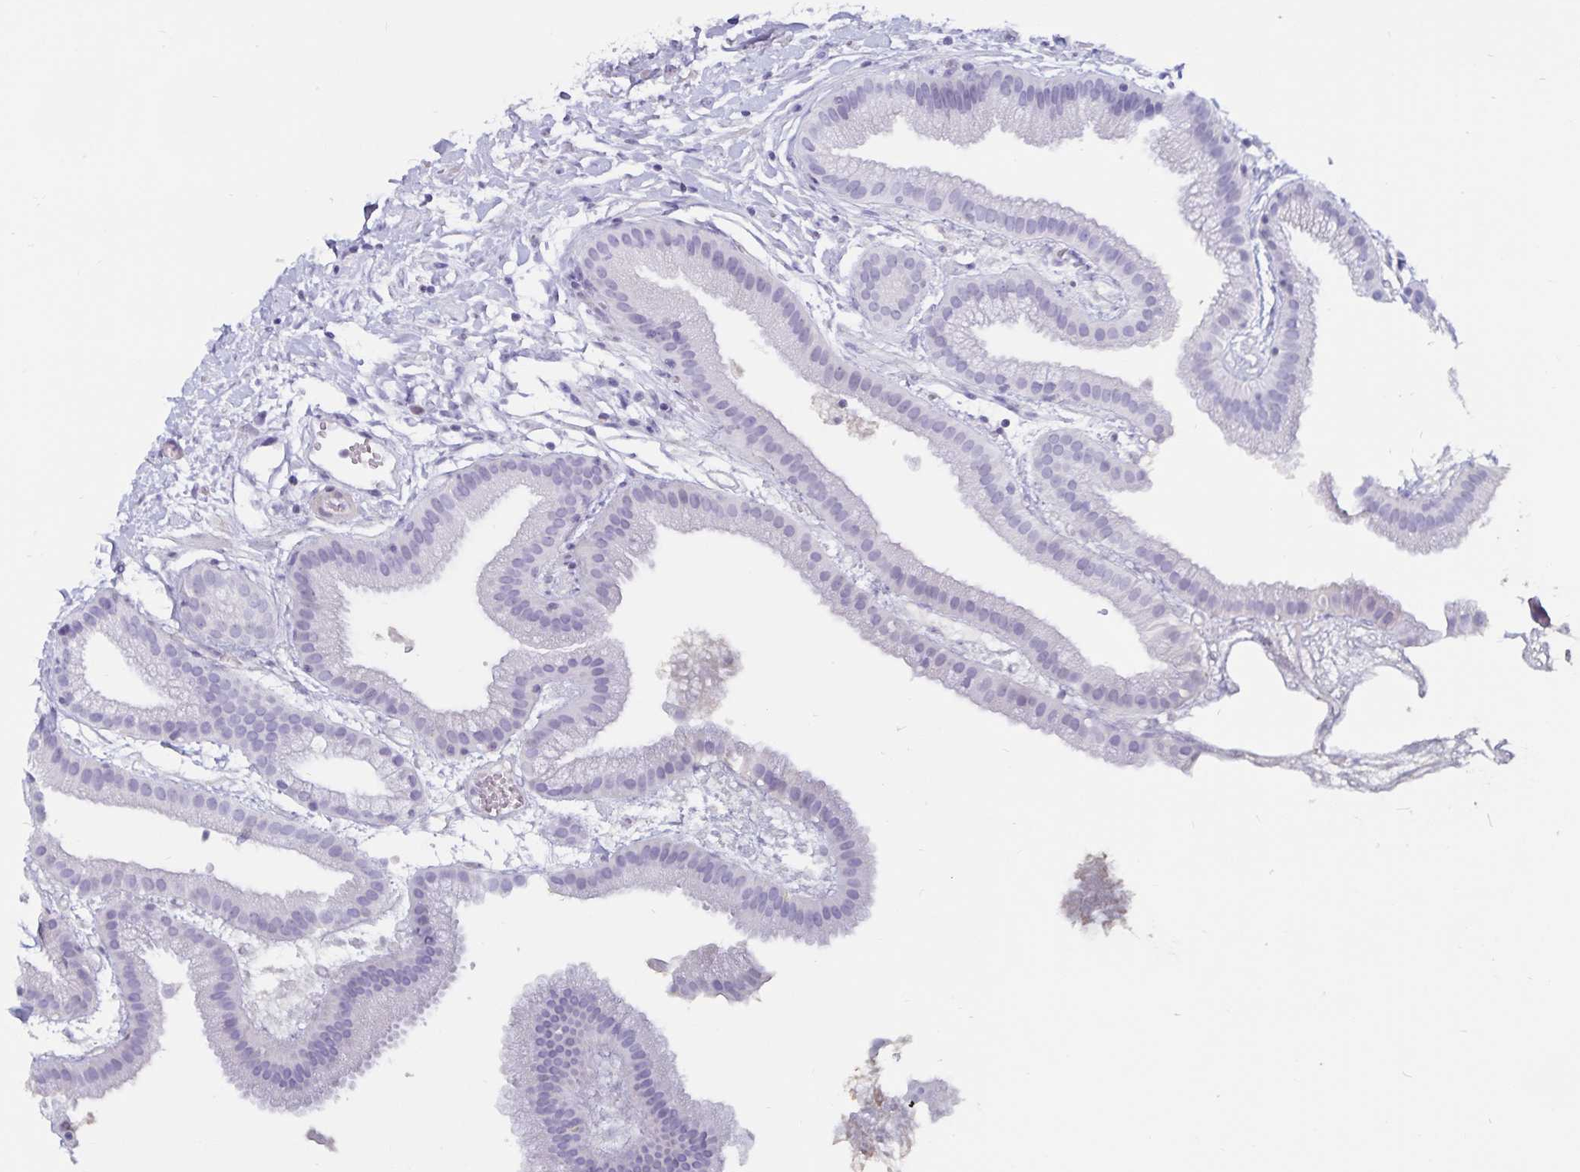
{"staining": {"intensity": "negative", "quantity": "none", "location": "none"}, "tissue": "gallbladder", "cell_type": "Glandular cells", "image_type": "normal", "snomed": [{"axis": "morphology", "description": "Normal tissue, NOS"}, {"axis": "topography", "description": "Gallbladder"}], "caption": "Human gallbladder stained for a protein using immunohistochemistry shows no staining in glandular cells.", "gene": "GPR137", "patient": {"sex": "female", "age": 63}}